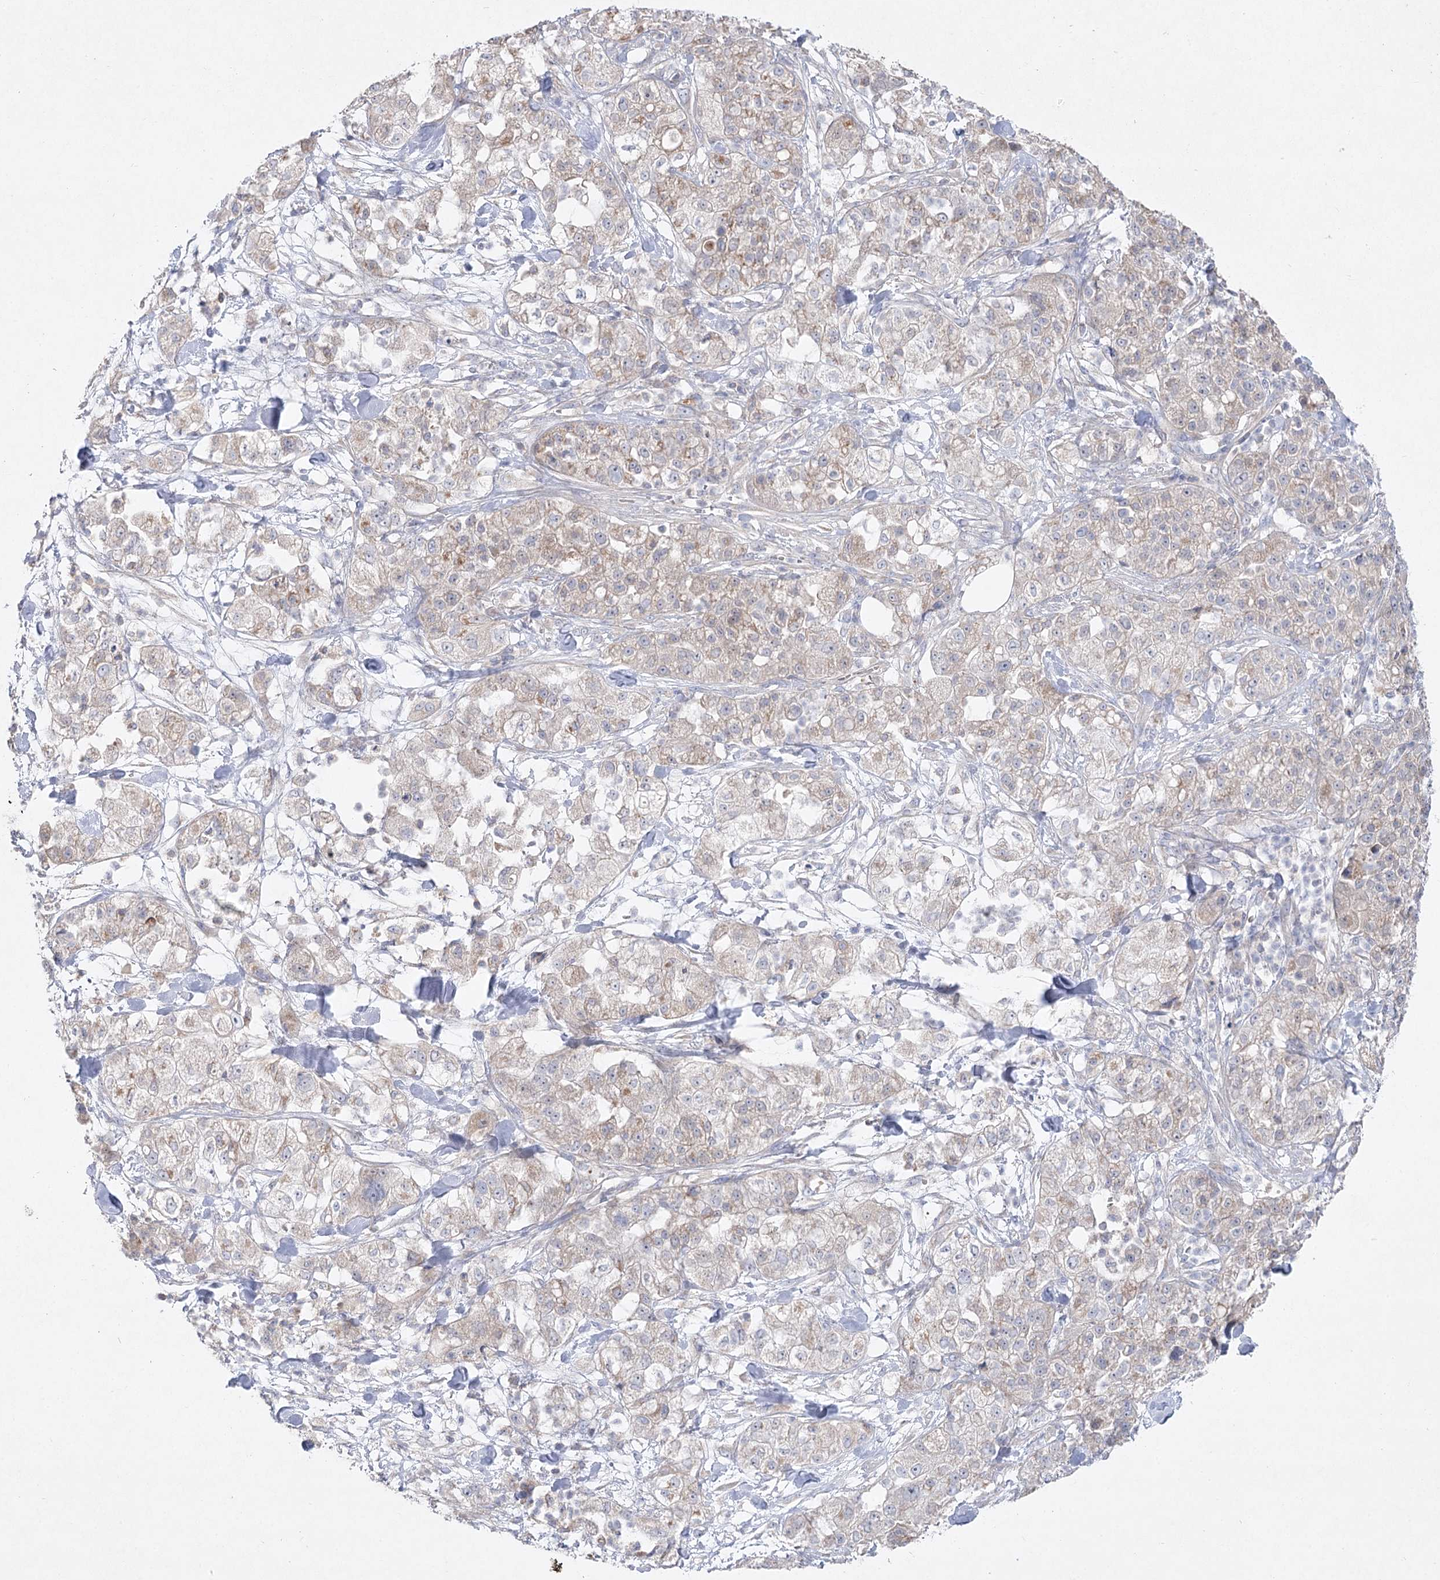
{"staining": {"intensity": "weak", "quantity": "25%-75%", "location": "cytoplasmic/membranous"}, "tissue": "pancreatic cancer", "cell_type": "Tumor cells", "image_type": "cancer", "snomed": [{"axis": "morphology", "description": "Adenocarcinoma, NOS"}, {"axis": "topography", "description": "Pancreas"}], "caption": "Immunohistochemistry of adenocarcinoma (pancreatic) shows low levels of weak cytoplasmic/membranous expression in about 25%-75% of tumor cells.", "gene": "TMEM187", "patient": {"sex": "female", "age": 78}}